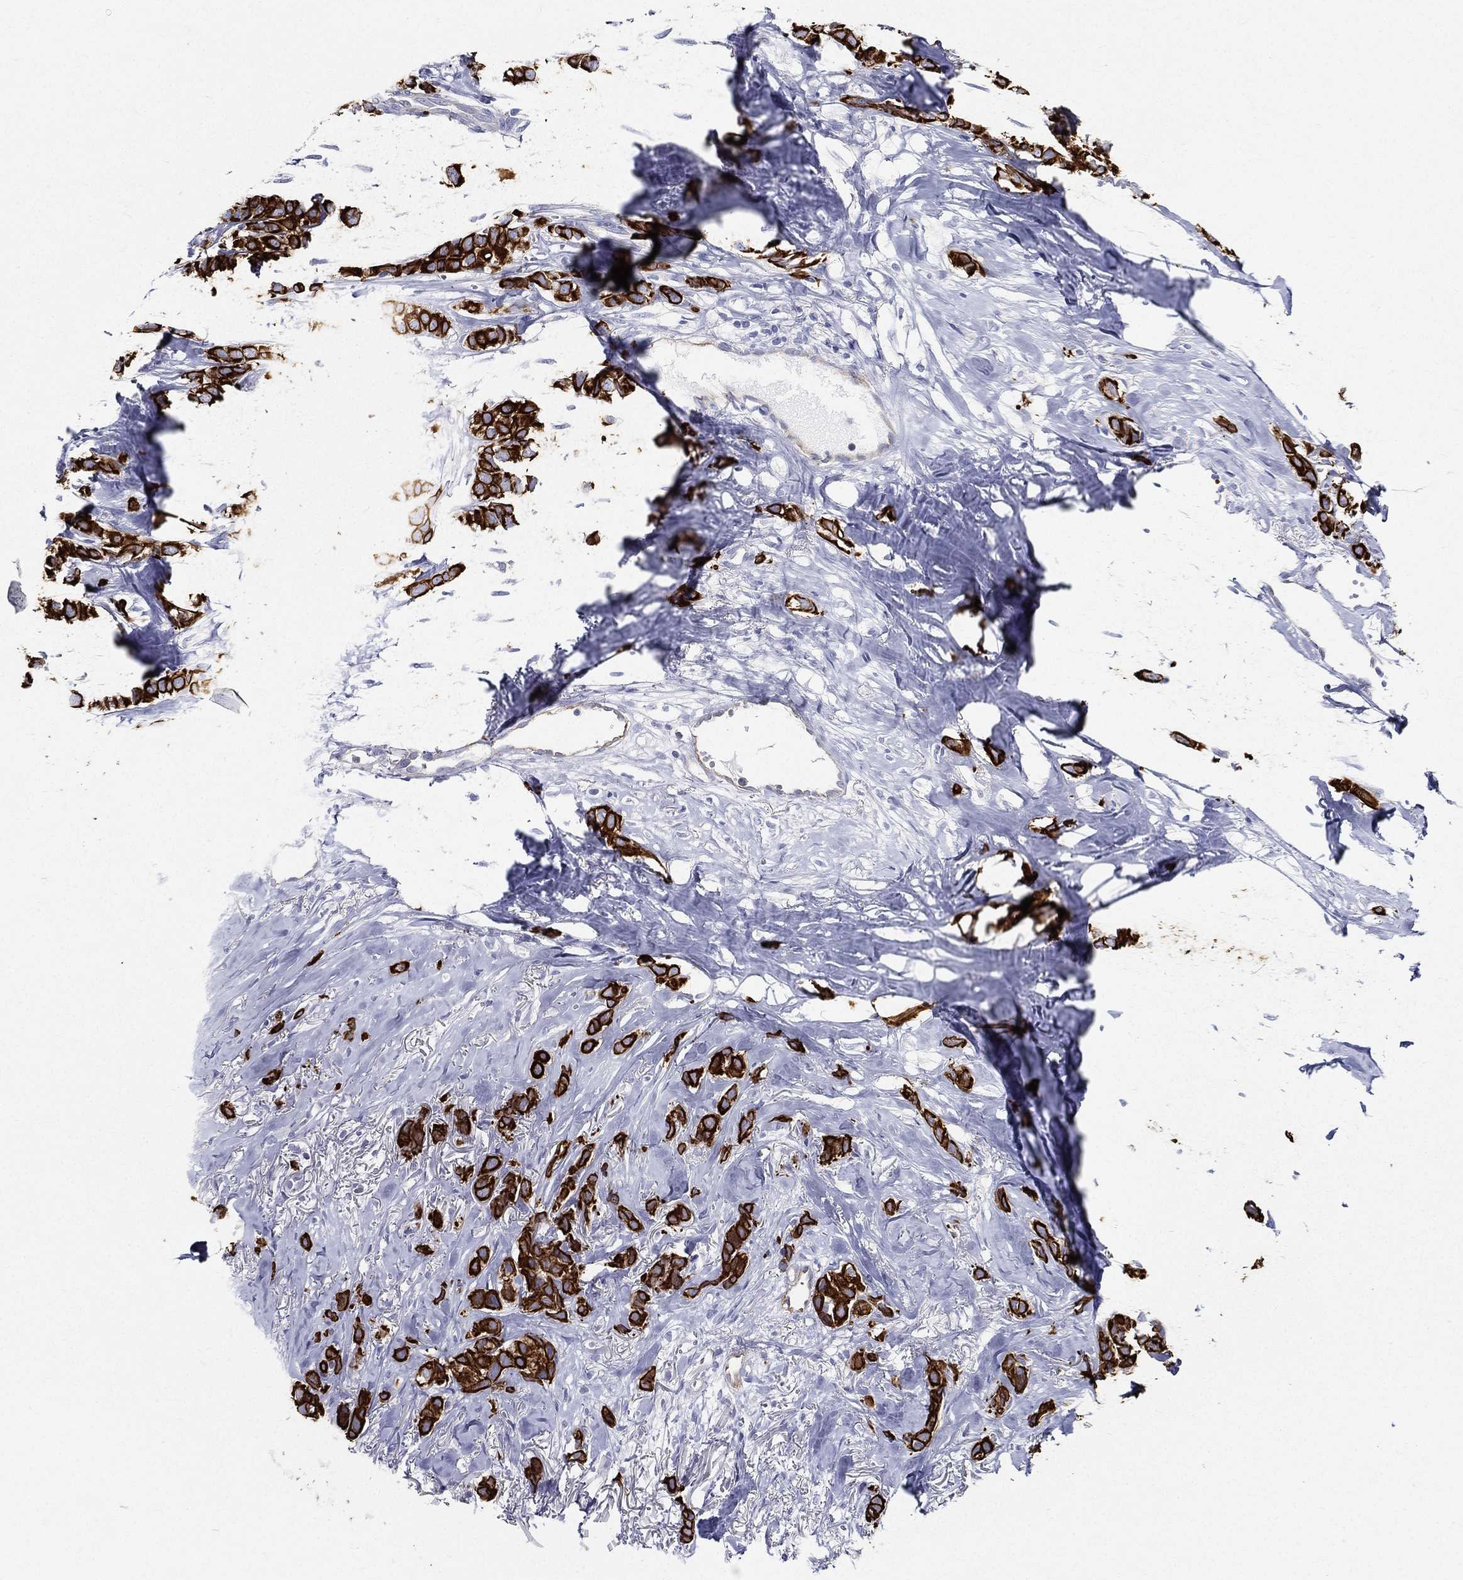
{"staining": {"intensity": "strong", "quantity": ">75%", "location": "cytoplasmic/membranous"}, "tissue": "breast cancer", "cell_type": "Tumor cells", "image_type": "cancer", "snomed": [{"axis": "morphology", "description": "Duct carcinoma"}, {"axis": "topography", "description": "Breast"}], "caption": "IHC histopathology image of neoplastic tissue: breast cancer stained using IHC reveals high levels of strong protein expression localized specifically in the cytoplasmic/membranous of tumor cells, appearing as a cytoplasmic/membranous brown color.", "gene": "NEDD9", "patient": {"sex": "female", "age": 85}}